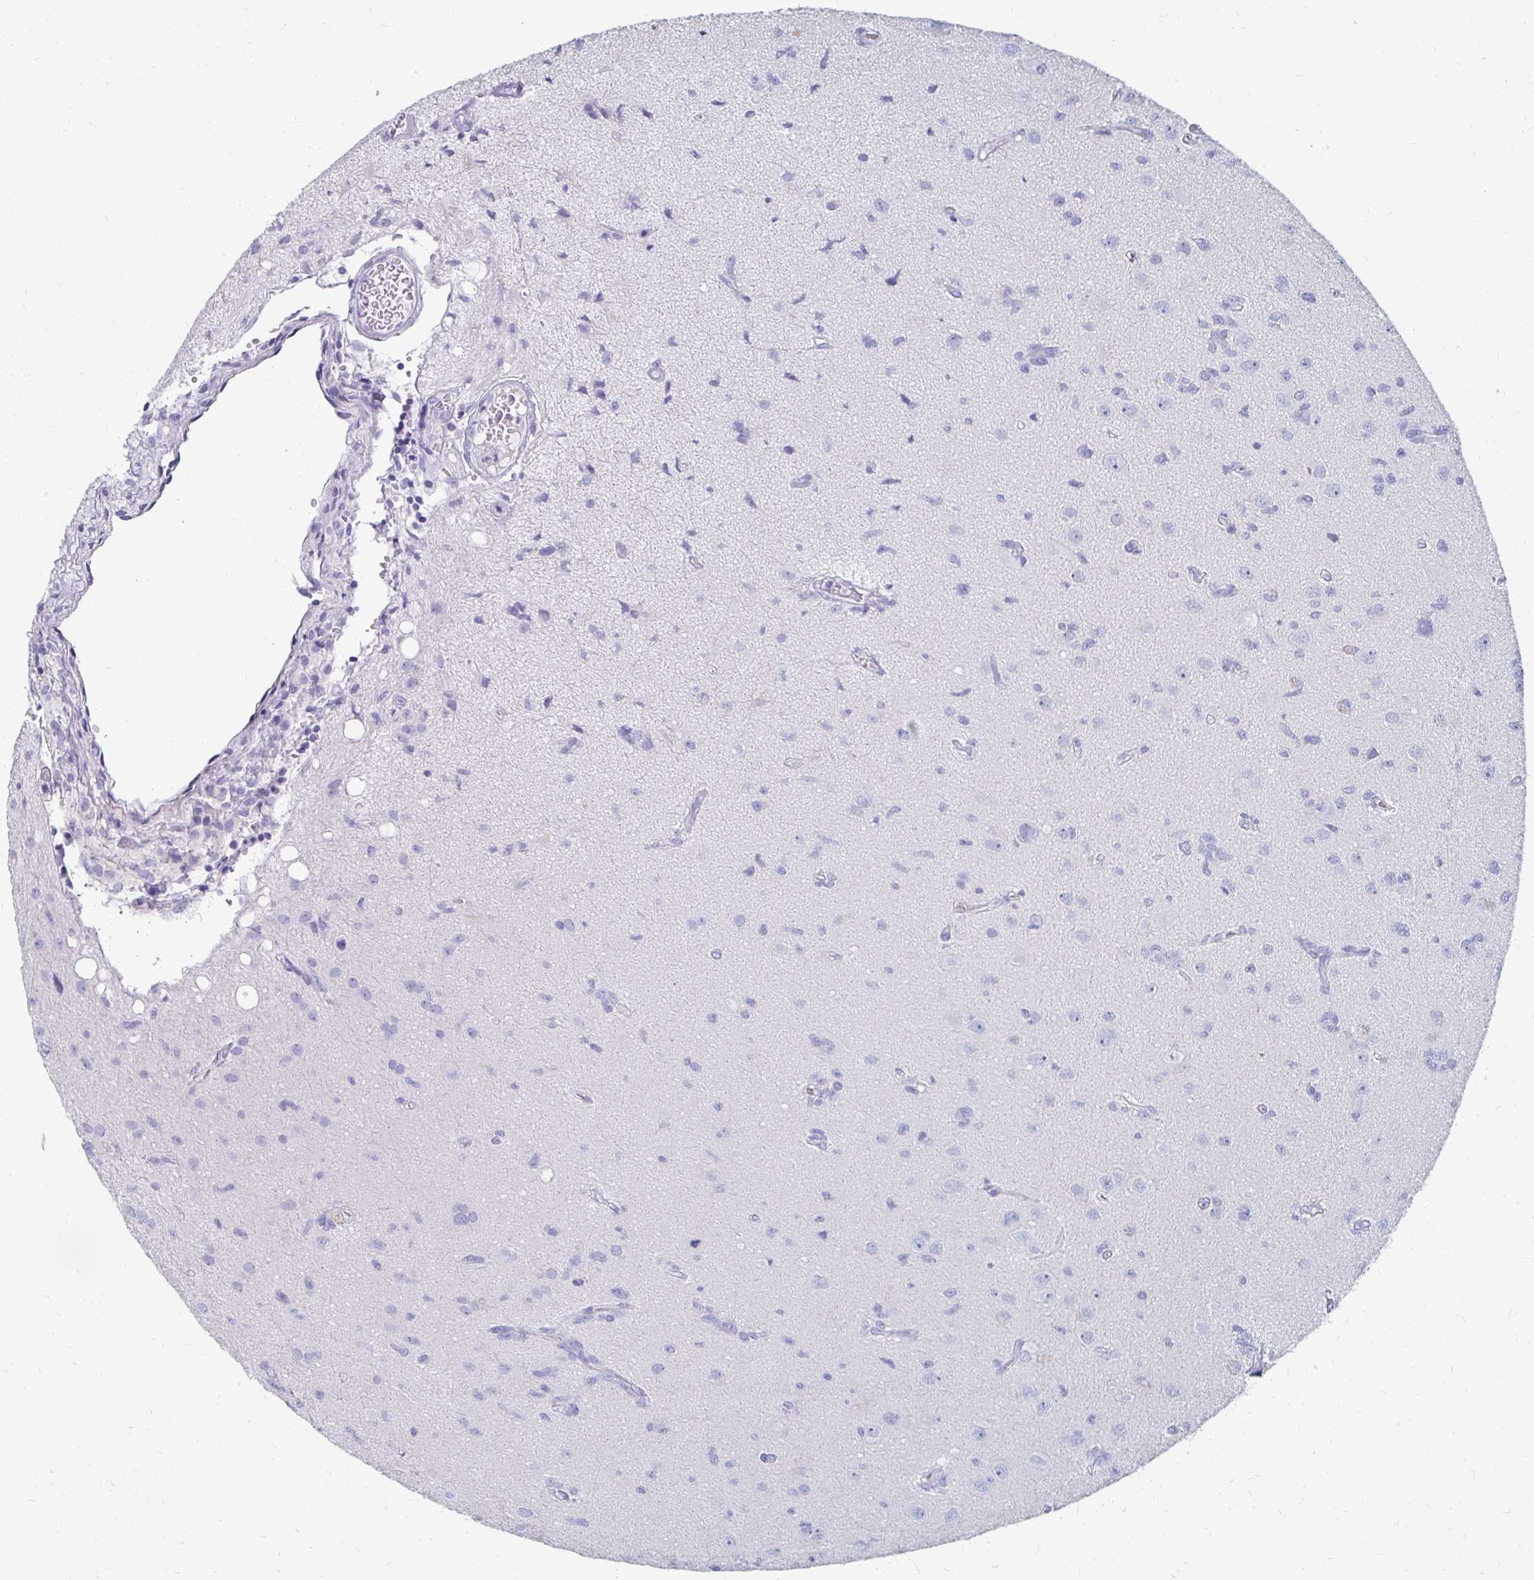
{"staining": {"intensity": "negative", "quantity": "none", "location": "none"}, "tissue": "glioma", "cell_type": "Tumor cells", "image_type": "cancer", "snomed": [{"axis": "morphology", "description": "Glioma, malignant, High grade"}, {"axis": "topography", "description": "Brain"}], "caption": "A high-resolution image shows immunohistochemistry (IHC) staining of malignant glioma (high-grade), which exhibits no significant staining in tumor cells. The staining is performed using DAB (3,3'-diaminobenzidine) brown chromogen with nuclei counter-stained in using hematoxylin.", "gene": "SYCP3", "patient": {"sex": "male", "age": 67}}